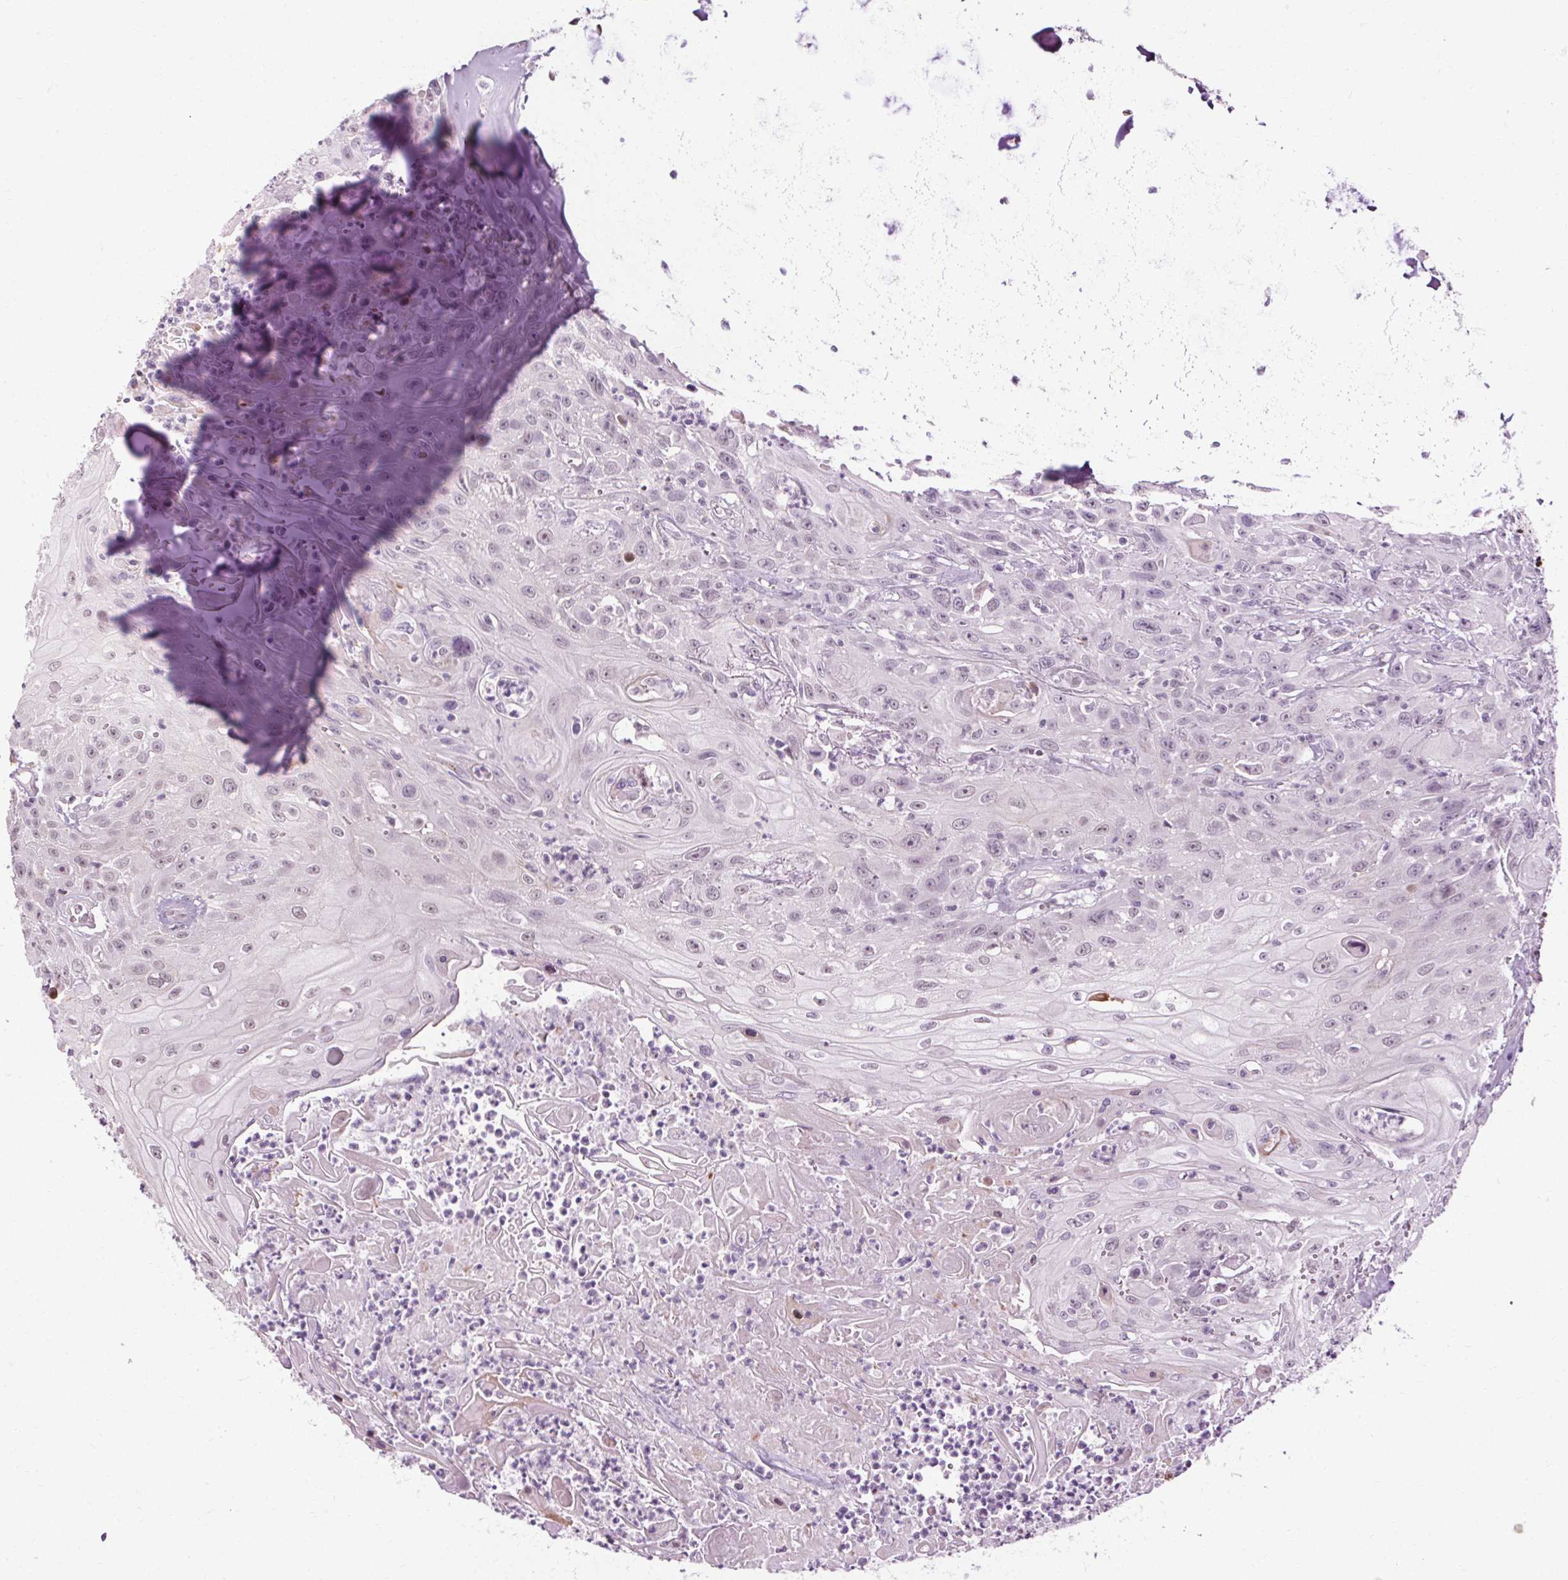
{"staining": {"intensity": "negative", "quantity": "none", "location": "none"}, "tissue": "head and neck cancer", "cell_type": "Tumor cells", "image_type": "cancer", "snomed": [{"axis": "morphology", "description": "Squamous cell carcinoma, NOS"}, {"axis": "topography", "description": "Skin"}, {"axis": "topography", "description": "Head-Neck"}], "caption": "Histopathology image shows no significant protein expression in tumor cells of head and neck cancer (squamous cell carcinoma).", "gene": "CEBPA", "patient": {"sex": "male", "age": 80}}